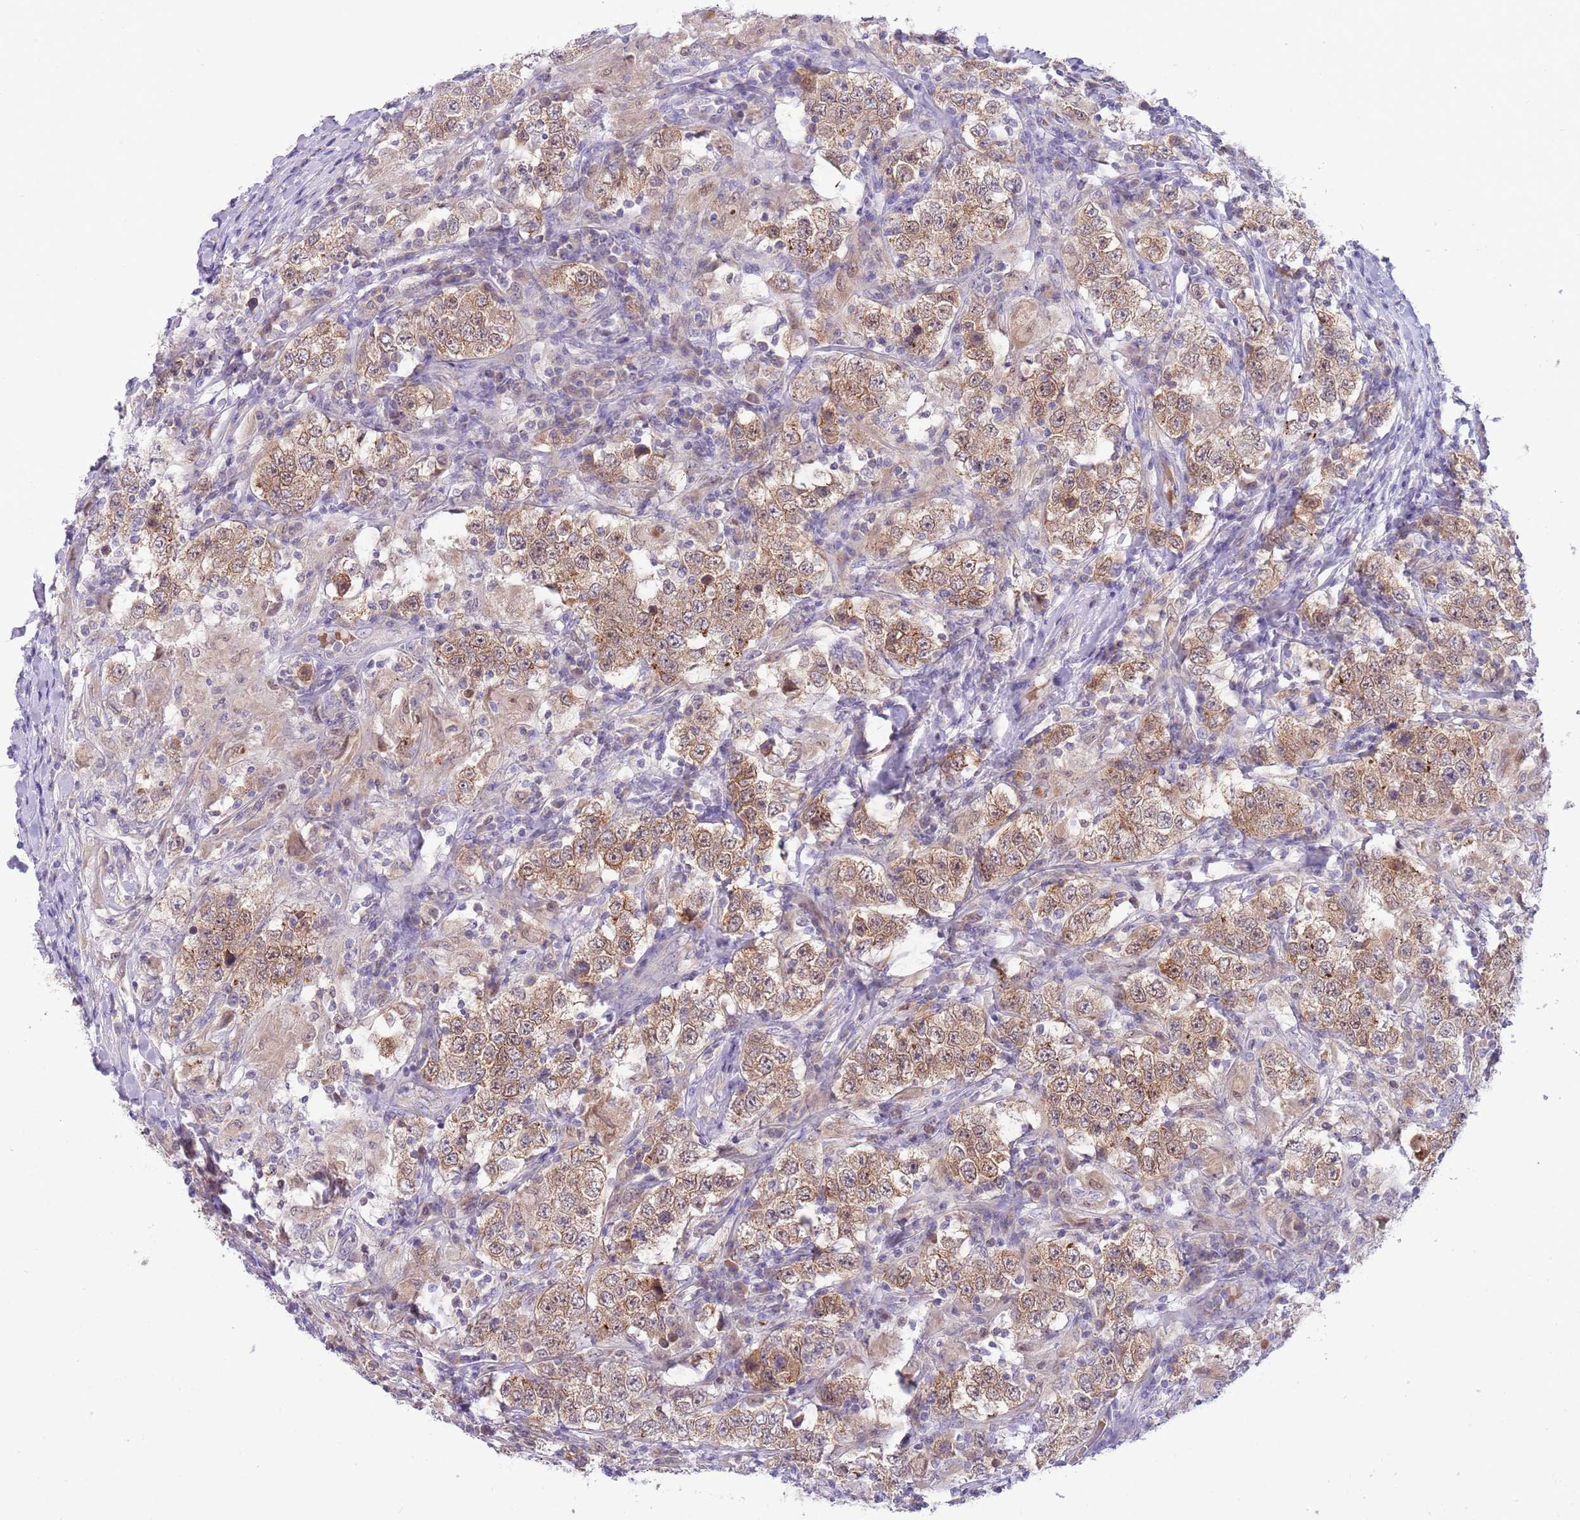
{"staining": {"intensity": "moderate", "quantity": ">75%", "location": "cytoplasmic/membranous"}, "tissue": "testis cancer", "cell_type": "Tumor cells", "image_type": "cancer", "snomed": [{"axis": "morphology", "description": "Seminoma, NOS"}, {"axis": "morphology", "description": "Carcinoma, Embryonal, NOS"}, {"axis": "topography", "description": "Testis"}], "caption": "Approximately >75% of tumor cells in human testis embryonal carcinoma demonstrate moderate cytoplasmic/membranous protein staining as visualized by brown immunohistochemical staining.", "gene": "DDHD1", "patient": {"sex": "male", "age": 41}}